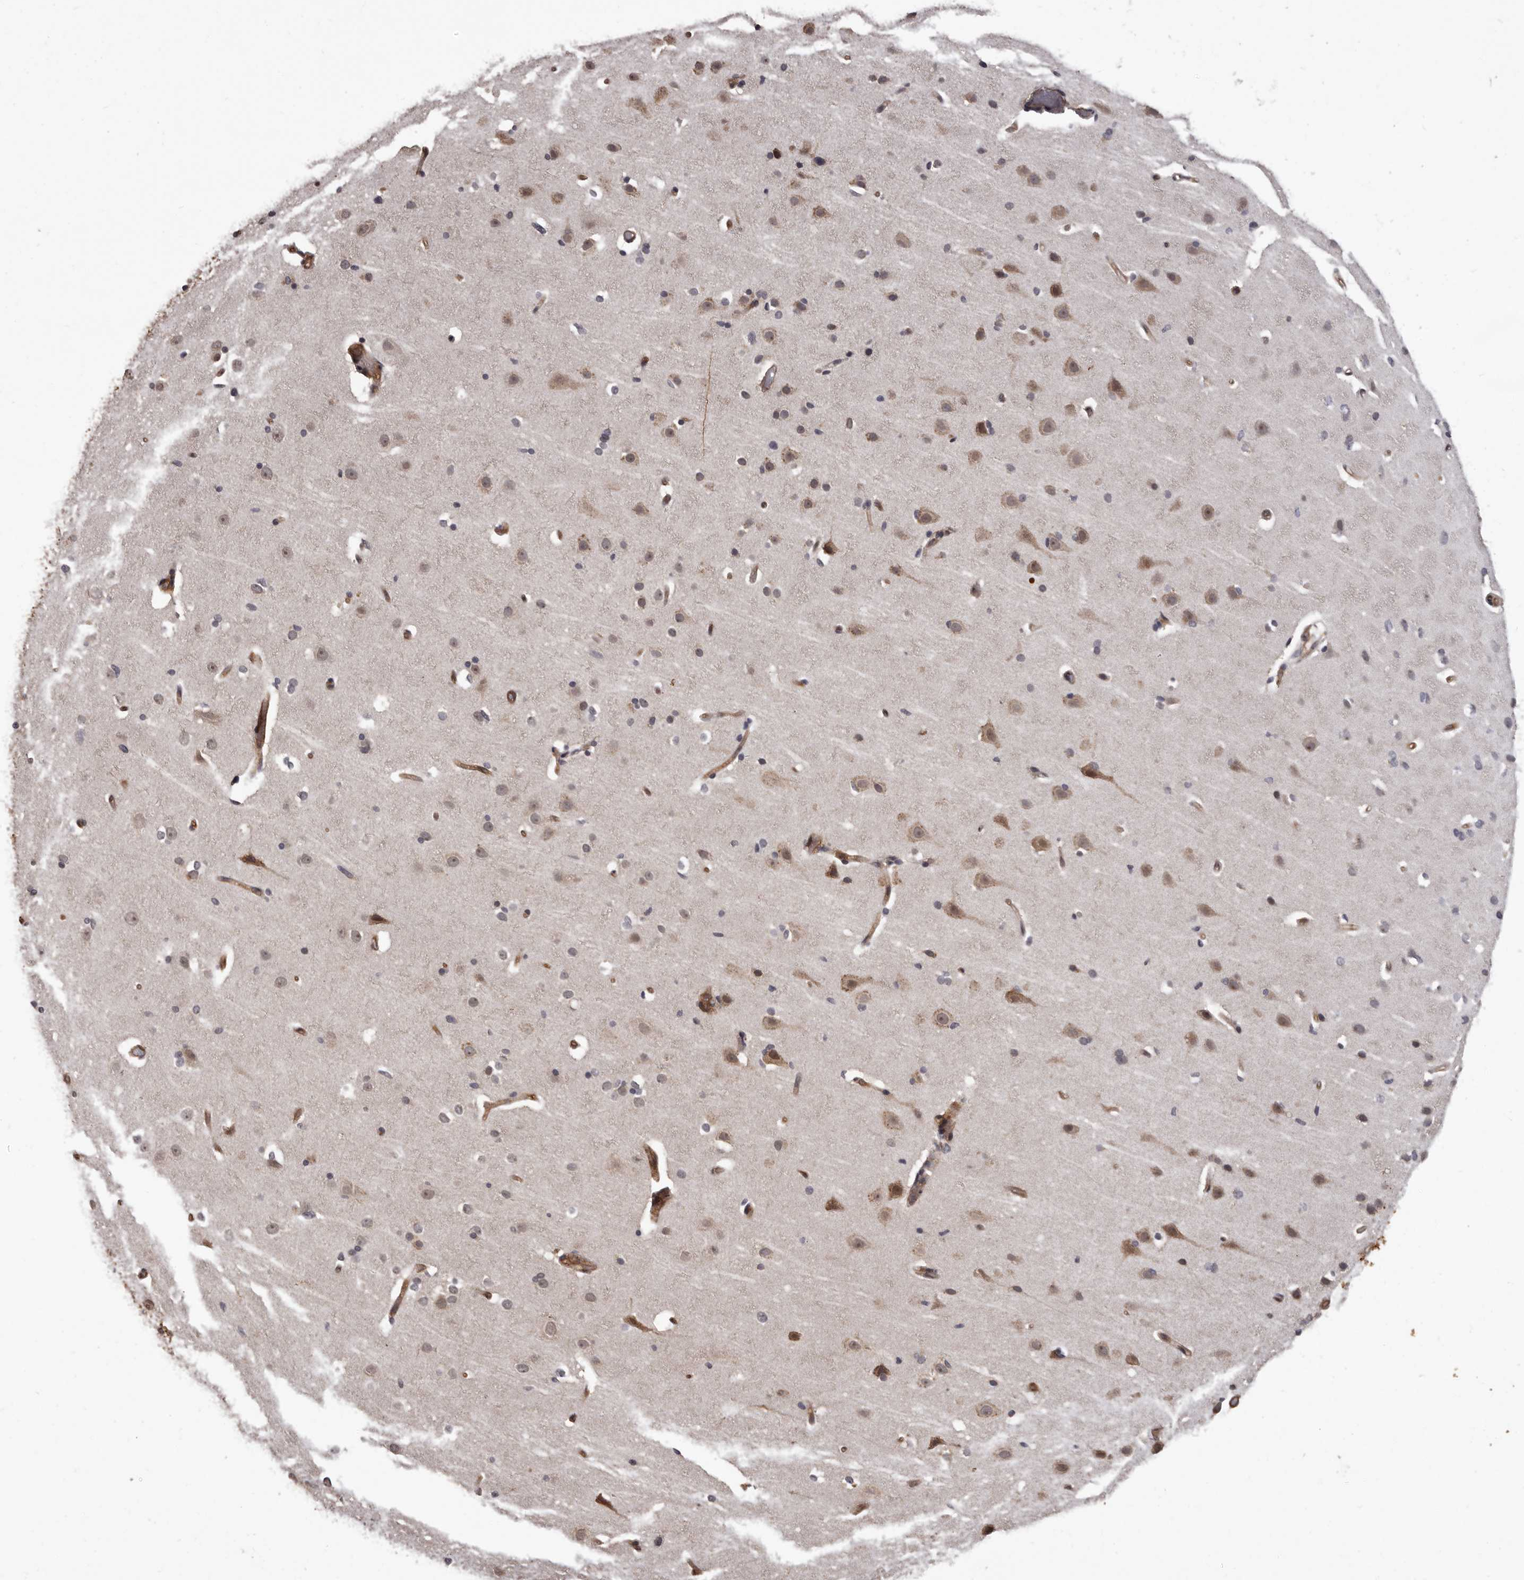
{"staining": {"intensity": "moderate", "quantity": ">75%", "location": "cytoplasmic/membranous"}, "tissue": "cerebral cortex", "cell_type": "Endothelial cells", "image_type": "normal", "snomed": [{"axis": "morphology", "description": "Normal tissue, NOS"}, {"axis": "topography", "description": "Cerebral cortex"}], "caption": "A brown stain highlights moderate cytoplasmic/membranous staining of a protein in endothelial cells of normal human cerebral cortex. (brown staining indicates protein expression, while blue staining denotes nuclei).", "gene": "SLITRK6", "patient": {"sex": "male", "age": 34}}